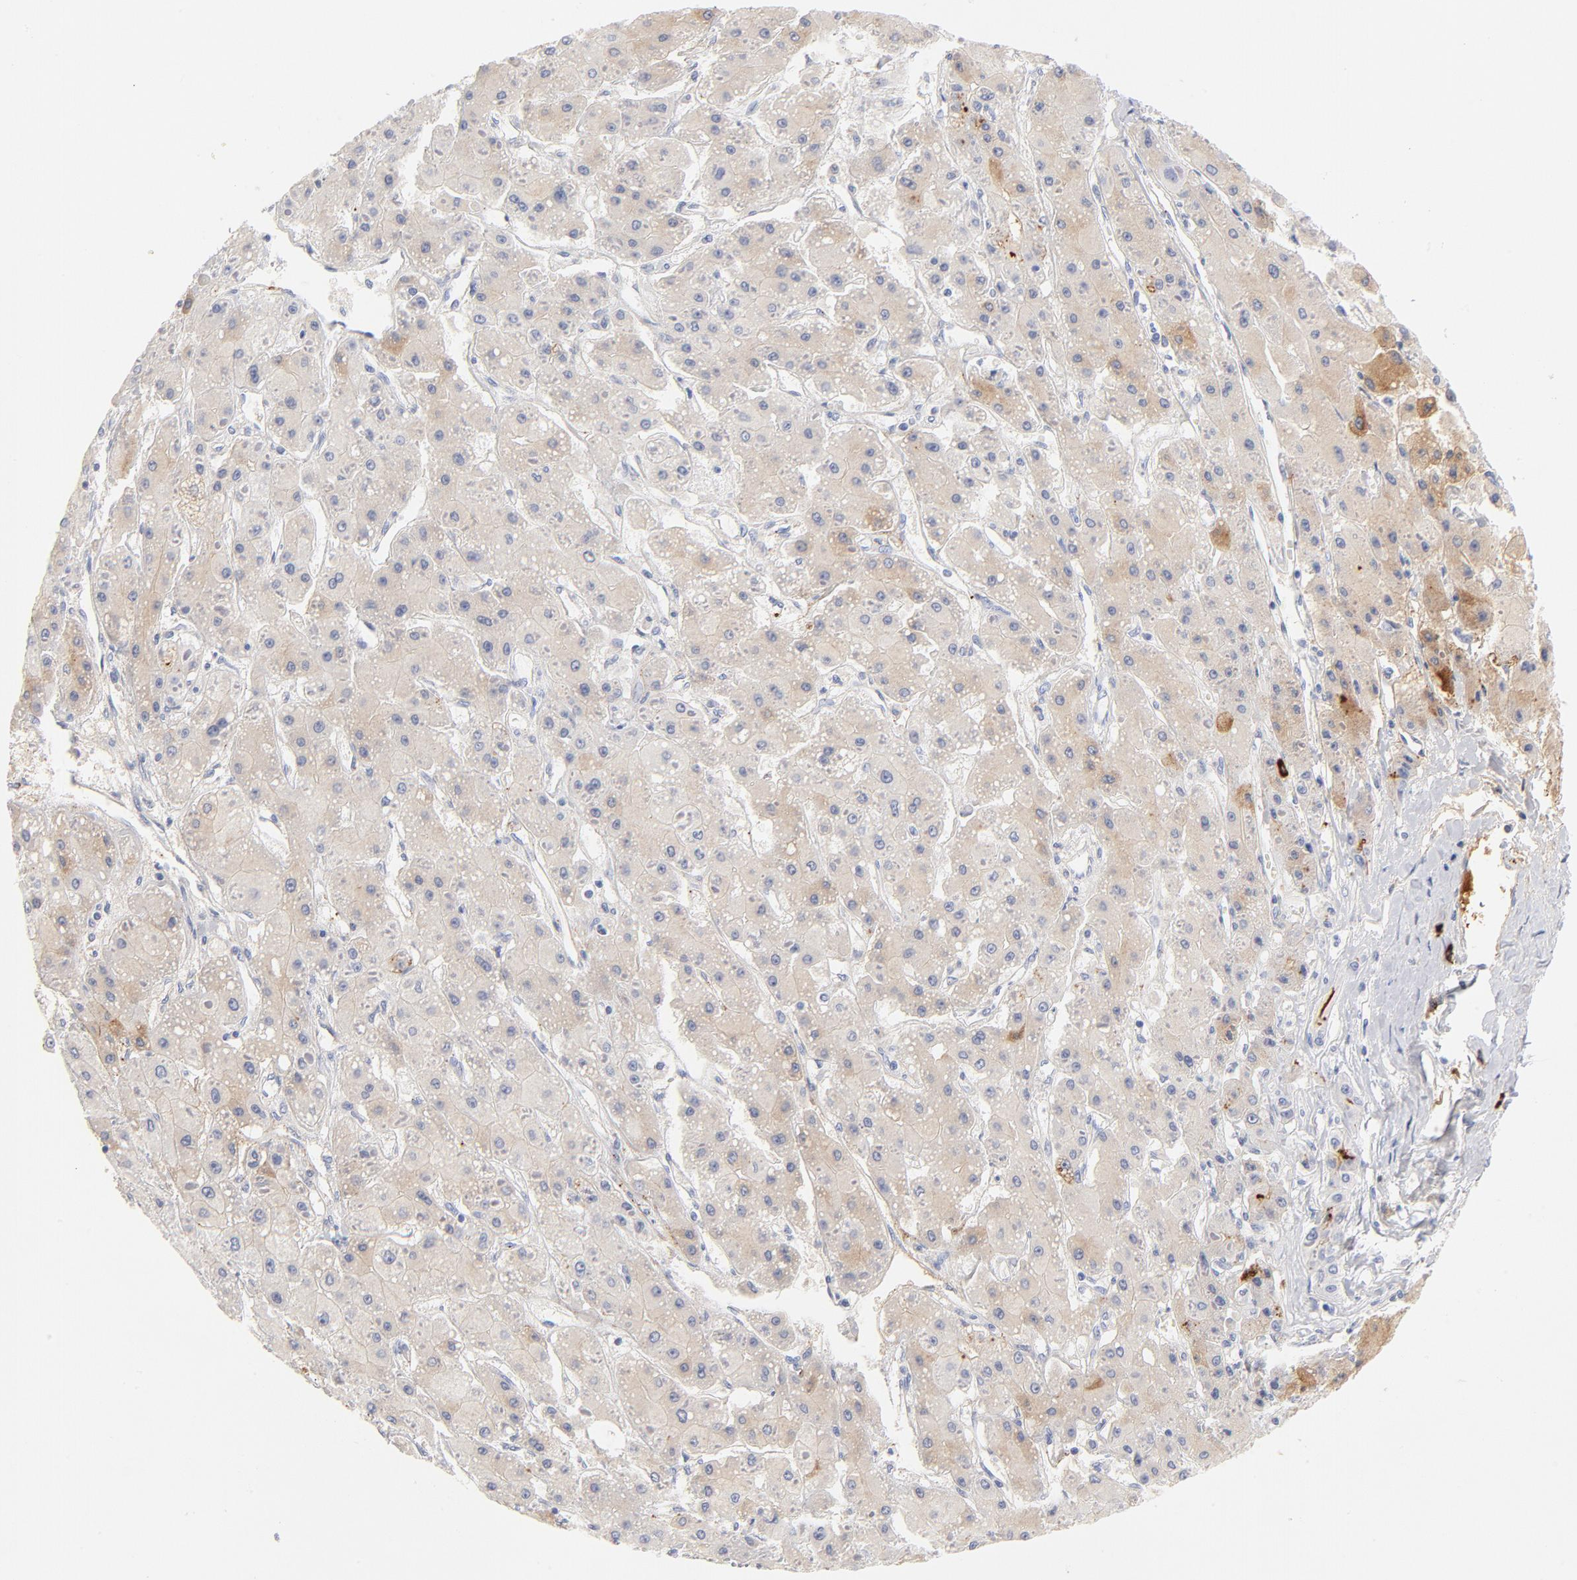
{"staining": {"intensity": "negative", "quantity": "none", "location": "none"}, "tissue": "liver cancer", "cell_type": "Tumor cells", "image_type": "cancer", "snomed": [{"axis": "morphology", "description": "Carcinoma, Hepatocellular, NOS"}, {"axis": "topography", "description": "Liver"}], "caption": "High power microscopy histopathology image of an IHC histopathology image of liver hepatocellular carcinoma, revealing no significant expression in tumor cells.", "gene": "PLAT", "patient": {"sex": "female", "age": 52}}